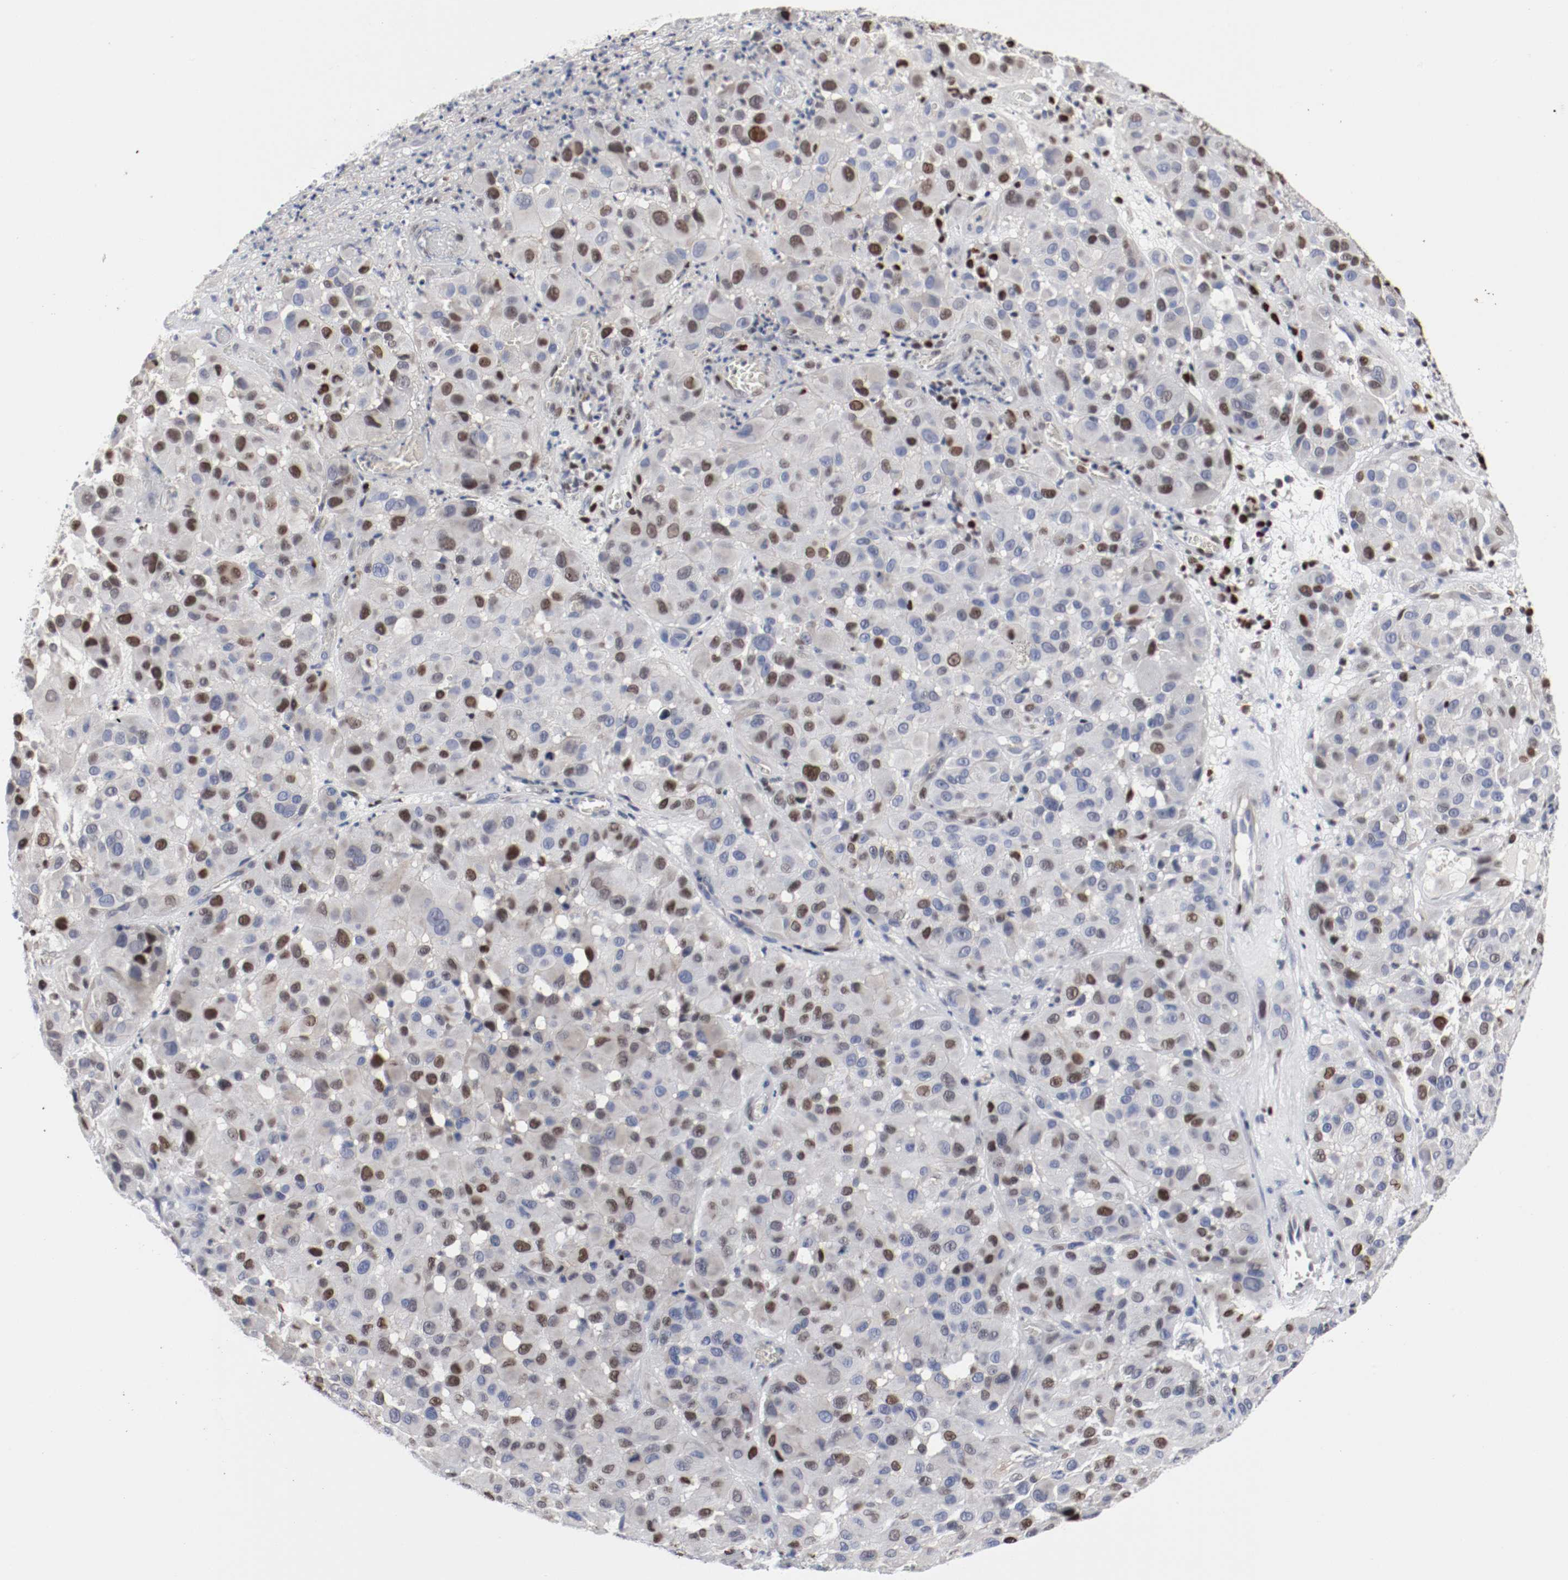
{"staining": {"intensity": "moderate", "quantity": "25%-75%", "location": "nuclear"}, "tissue": "melanoma", "cell_type": "Tumor cells", "image_type": "cancer", "snomed": [{"axis": "morphology", "description": "Malignant melanoma, NOS"}, {"axis": "topography", "description": "Skin"}], "caption": "Malignant melanoma stained for a protein (brown) exhibits moderate nuclear positive expression in about 25%-75% of tumor cells.", "gene": "MCM6", "patient": {"sex": "female", "age": 21}}